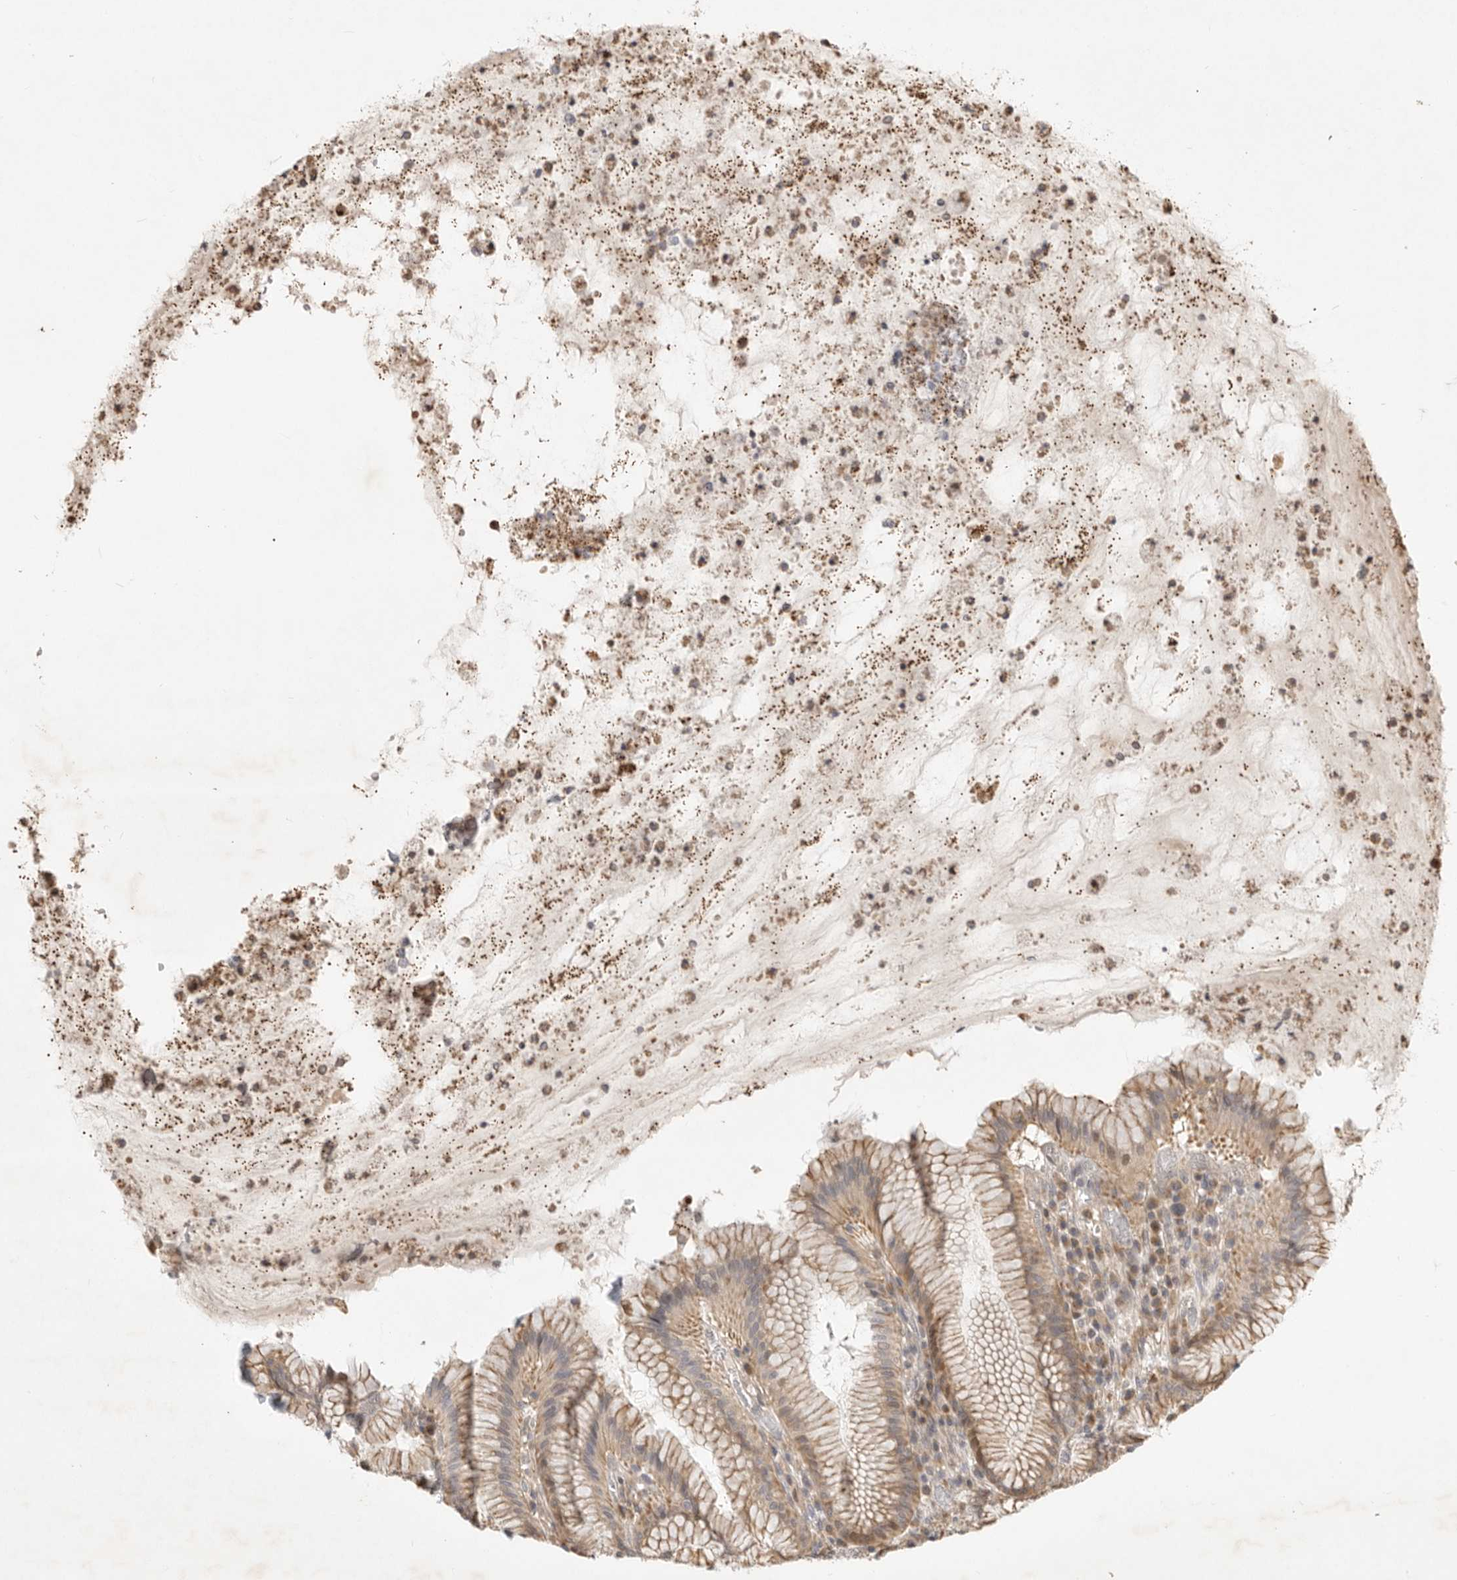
{"staining": {"intensity": "moderate", "quantity": "25%-75%", "location": "cytoplasmic/membranous"}, "tissue": "stomach", "cell_type": "Glandular cells", "image_type": "normal", "snomed": [{"axis": "morphology", "description": "Normal tissue, NOS"}, {"axis": "topography", "description": "Stomach"}], "caption": "DAB immunohistochemical staining of benign stomach shows moderate cytoplasmic/membranous protein staining in about 25%-75% of glandular cells. (Stains: DAB in brown, nuclei in blue, Microscopy: brightfield microscopy at high magnification).", "gene": "DPH7", "patient": {"sex": "male", "age": 55}}